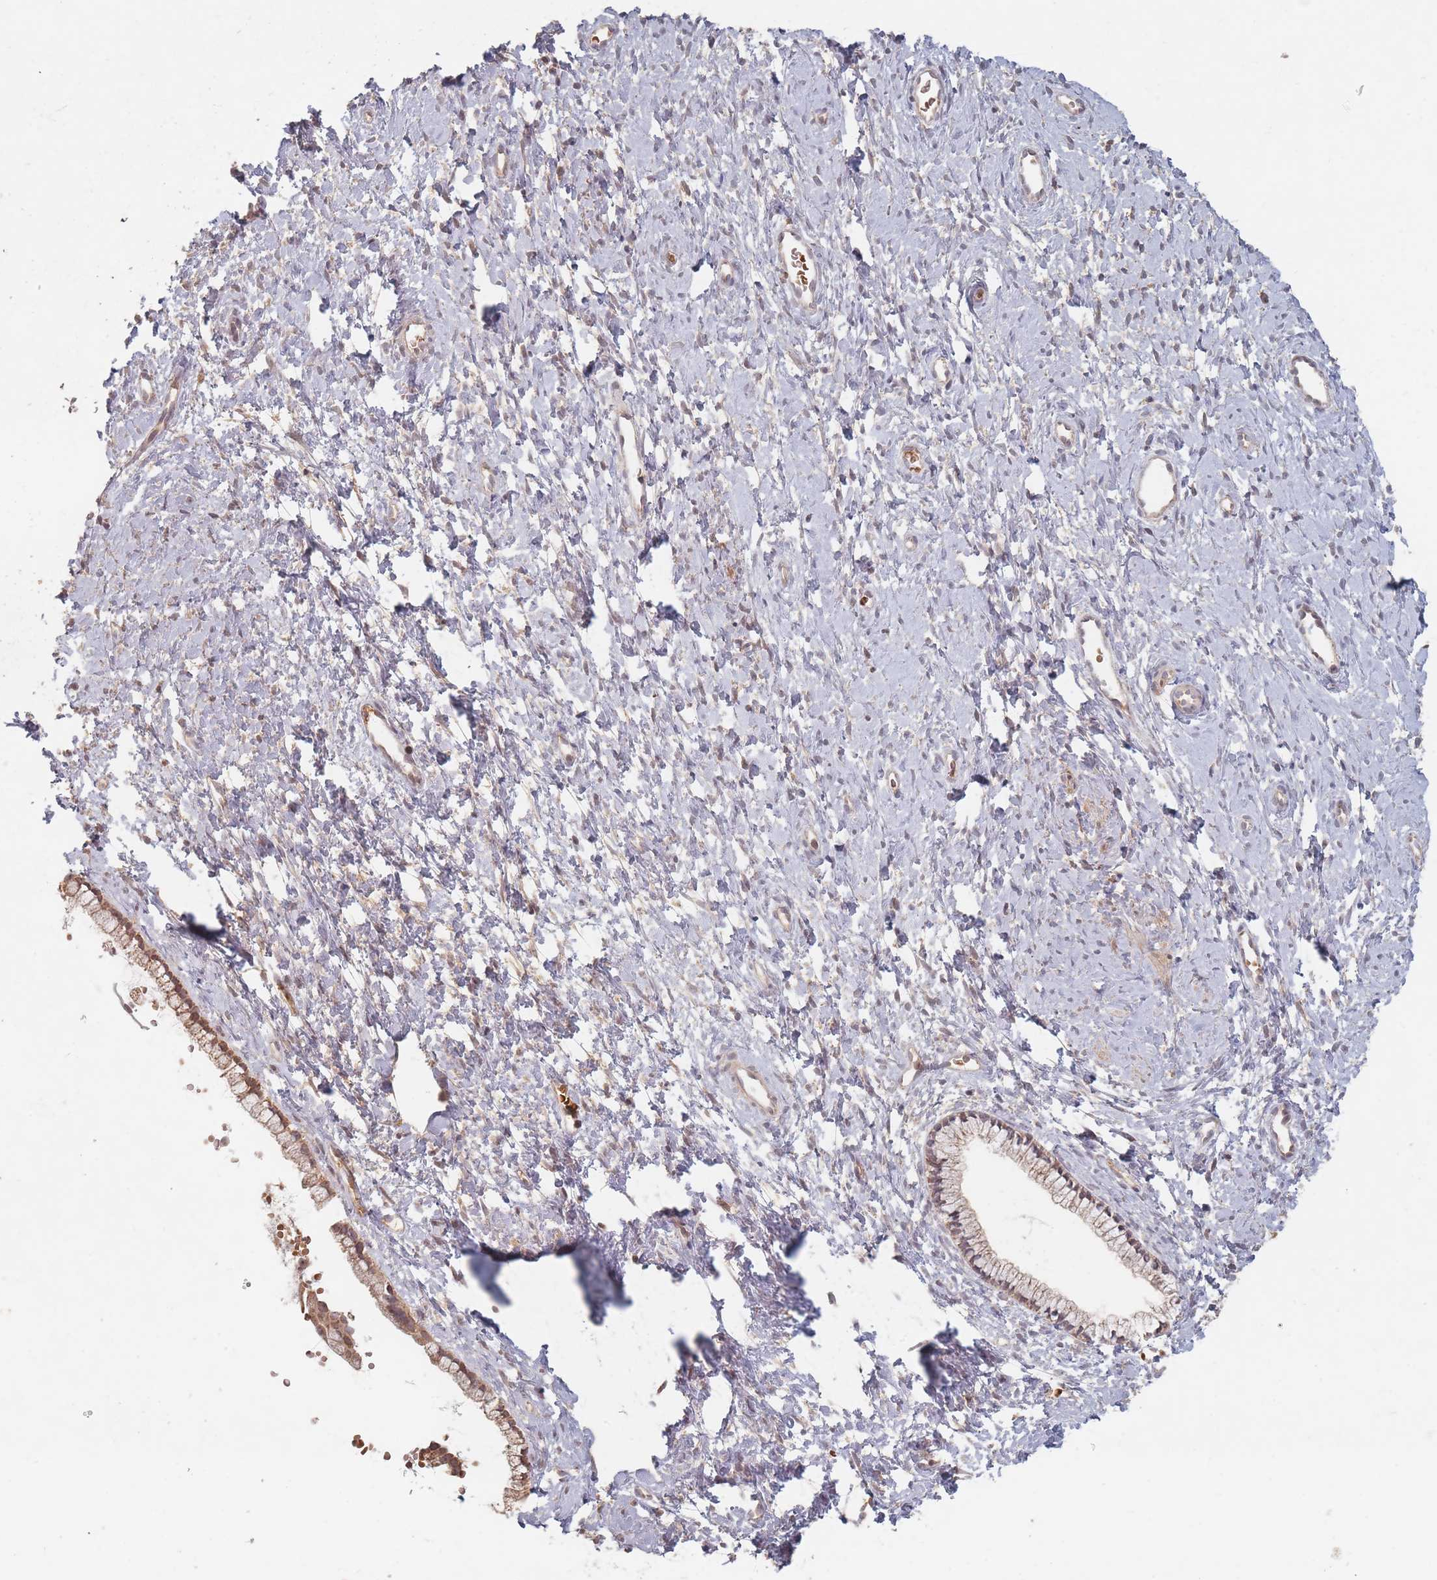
{"staining": {"intensity": "moderate", "quantity": ">75%", "location": "cytoplasmic/membranous"}, "tissue": "cervix", "cell_type": "Glandular cells", "image_type": "normal", "snomed": [{"axis": "morphology", "description": "Normal tissue, NOS"}, {"axis": "topography", "description": "Cervix"}], "caption": "IHC of benign human cervix demonstrates medium levels of moderate cytoplasmic/membranous positivity in about >75% of glandular cells. The staining was performed using DAB (3,3'-diaminobenzidine) to visualize the protein expression in brown, while the nuclei were stained in blue with hematoxylin (Magnification: 20x).", "gene": "OR2M4", "patient": {"sex": "female", "age": 57}}